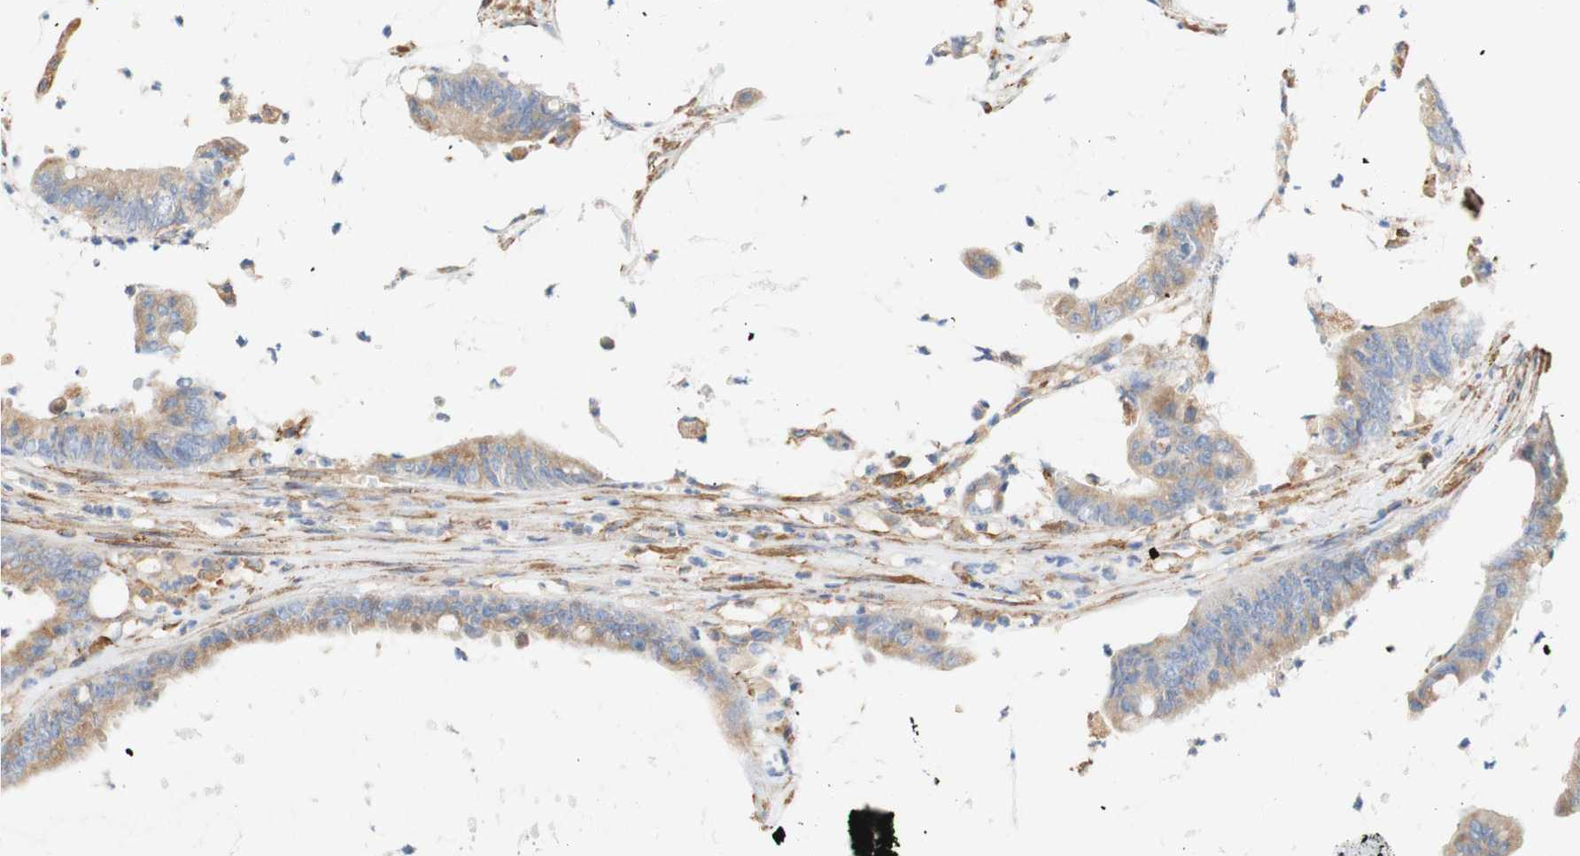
{"staining": {"intensity": "weak", "quantity": ">75%", "location": "cytoplasmic/membranous"}, "tissue": "colorectal cancer", "cell_type": "Tumor cells", "image_type": "cancer", "snomed": [{"axis": "morphology", "description": "Adenocarcinoma, NOS"}, {"axis": "topography", "description": "Rectum"}], "caption": "Immunohistochemical staining of colorectal cancer (adenocarcinoma) displays low levels of weak cytoplasmic/membranous protein staining in about >75% of tumor cells.", "gene": "EIF2AK4", "patient": {"sex": "female", "age": 66}}